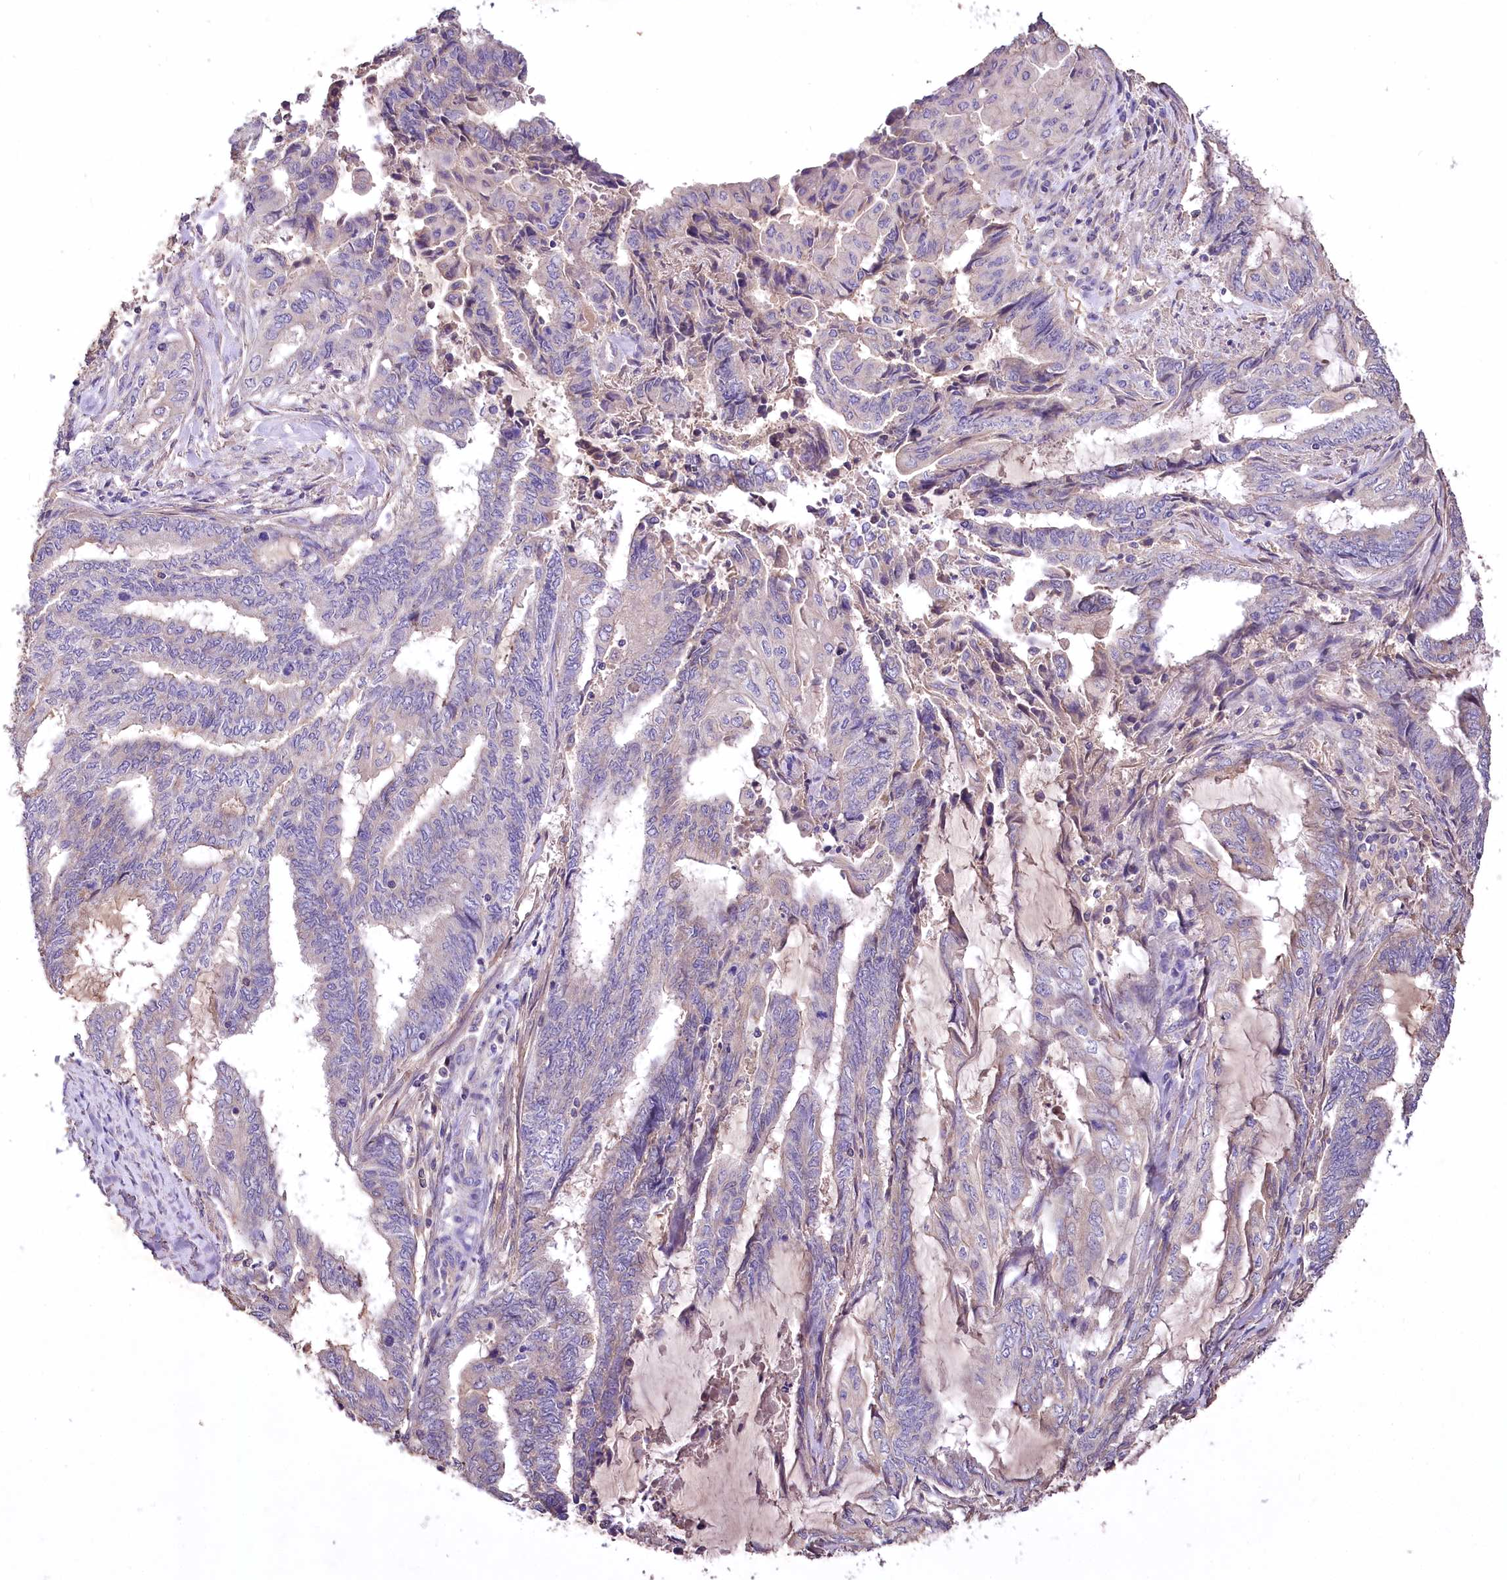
{"staining": {"intensity": "negative", "quantity": "none", "location": "none"}, "tissue": "endometrial cancer", "cell_type": "Tumor cells", "image_type": "cancer", "snomed": [{"axis": "morphology", "description": "Adenocarcinoma, NOS"}, {"axis": "topography", "description": "Uterus"}, {"axis": "topography", "description": "Endometrium"}], "caption": "Immunohistochemistry (IHC) histopathology image of neoplastic tissue: endometrial cancer stained with DAB (3,3'-diaminobenzidine) demonstrates no significant protein positivity in tumor cells.", "gene": "PCYOX1L", "patient": {"sex": "female", "age": 70}}